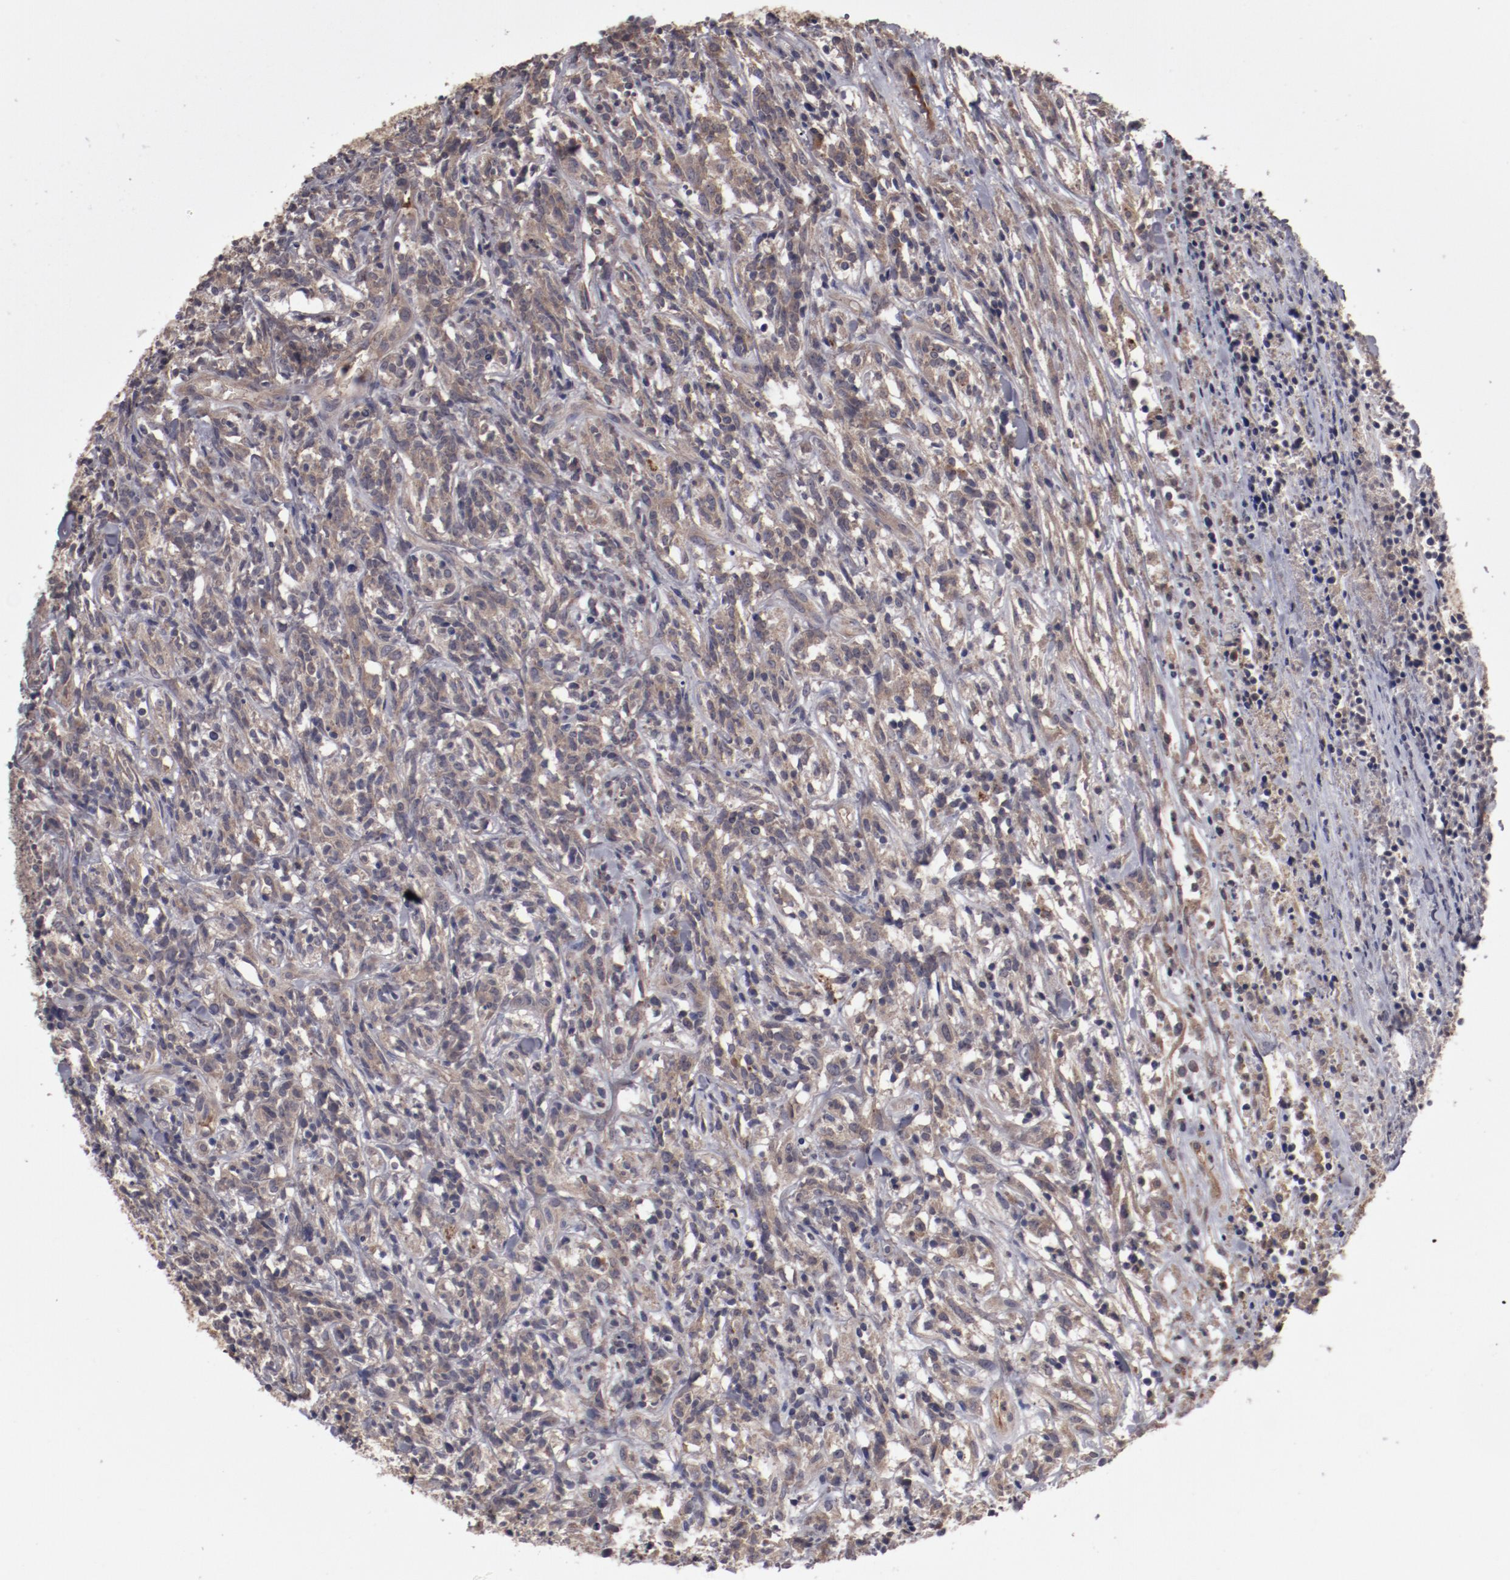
{"staining": {"intensity": "moderate", "quantity": ">75%", "location": "cytoplasmic/membranous"}, "tissue": "lymphoma", "cell_type": "Tumor cells", "image_type": "cancer", "snomed": [{"axis": "morphology", "description": "Malignant lymphoma, non-Hodgkin's type, High grade"}, {"axis": "topography", "description": "Lymph node"}], "caption": "A medium amount of moderate cytoplasmic/membranous expression is present in about >75% of tumor cells in high-grade malignant lymphoma, non-Hodgkin's type tissue.", "gene": "CP", "patient": {"sex": "female", "age": 73}}